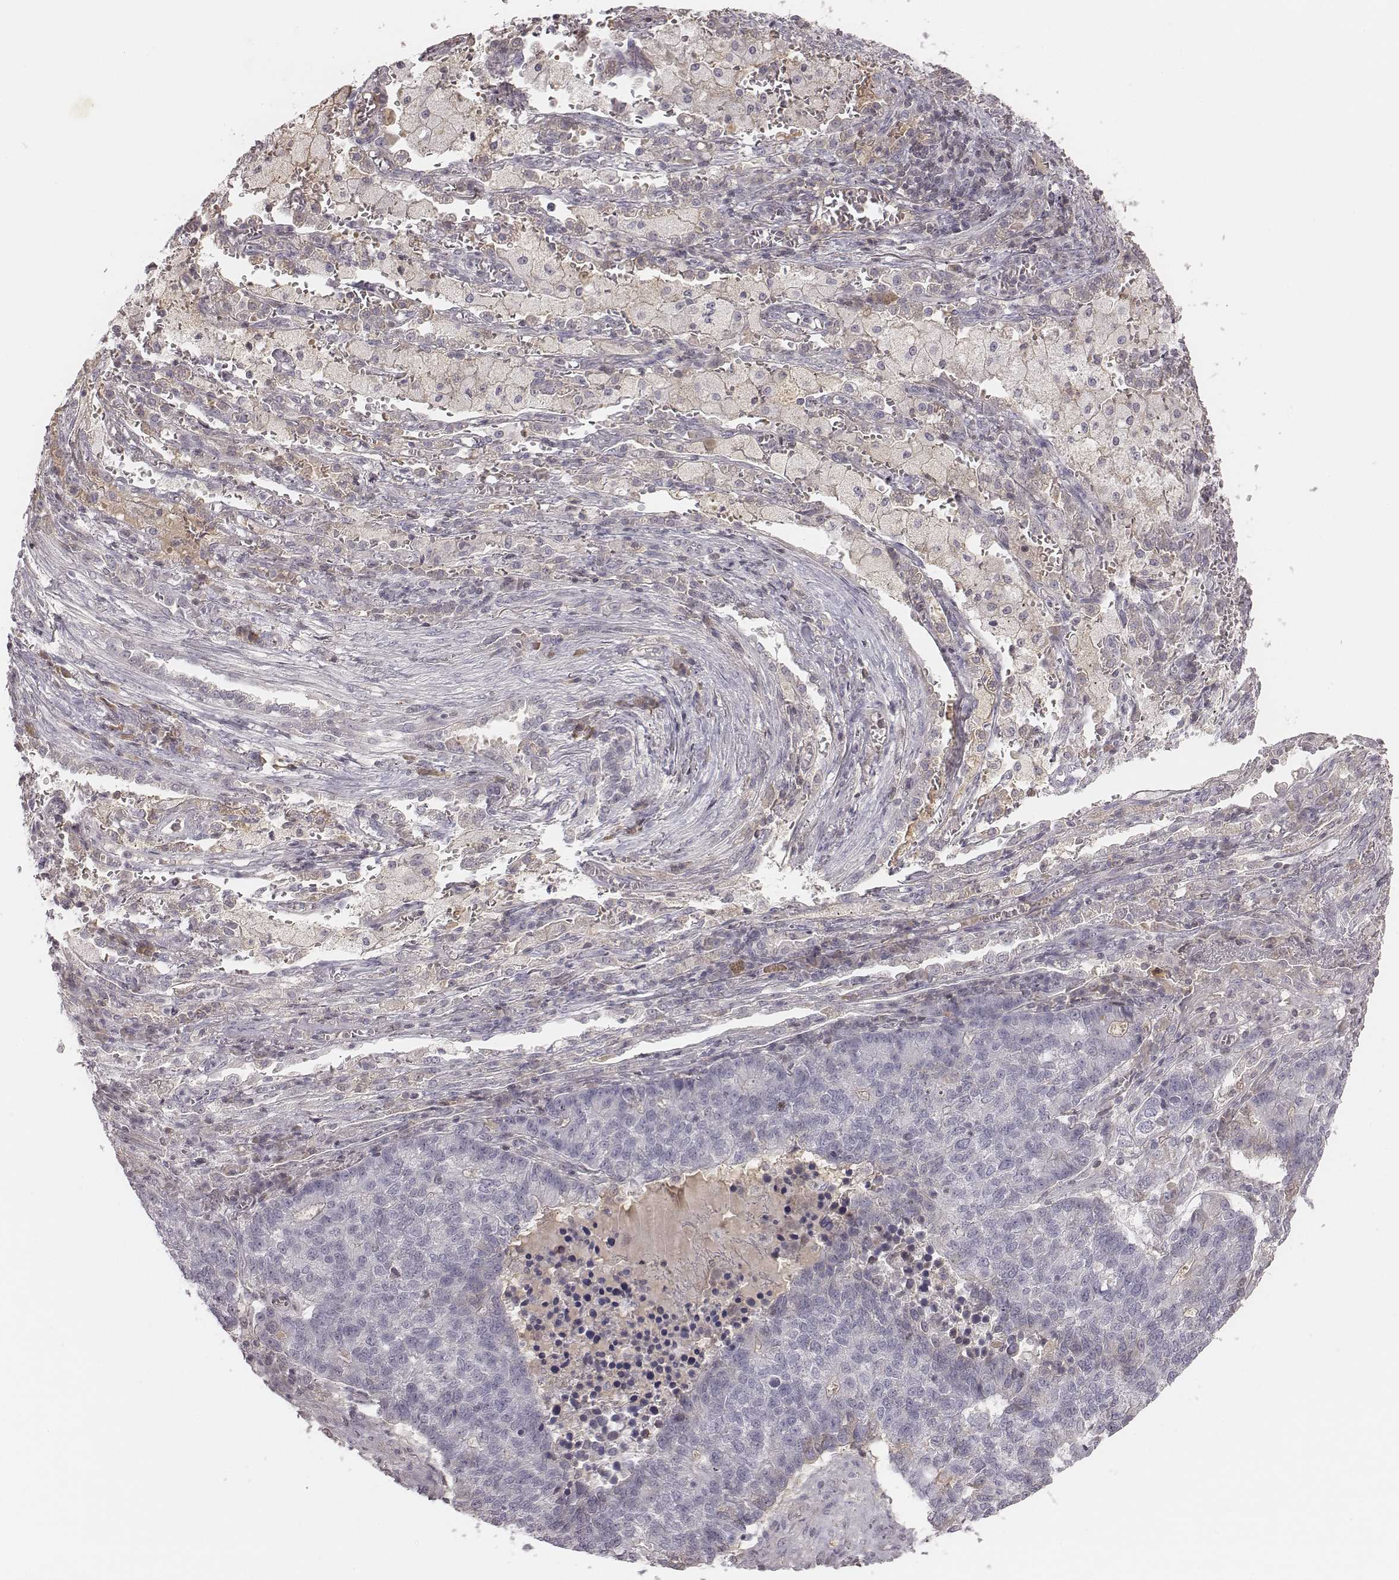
{"staining": {"intensity": "weak", "quantity": "<25%", "location": "cytoplasmic/membranous"}, "tissue": "lung cancer", "cell_type": "Tumor cells", "image_type": "cancer", "snomed": [{"axis": "morphology", "description": "Adenocarcinoma, NOS"}, {"axis": "topography", "description": "Lung"}], "caption": "Immunohistochemistry (IHC) photomicrograph of neoplastic tissue: lung adenocarcinoma stained with DAB demonstrates no significant protein staining in tumor cells. (Immunohistochemistry (IHC), brightfield microscopy, high magnification).", "gene": "TLX3", "patient": {"sex": "male", "age": 57}}